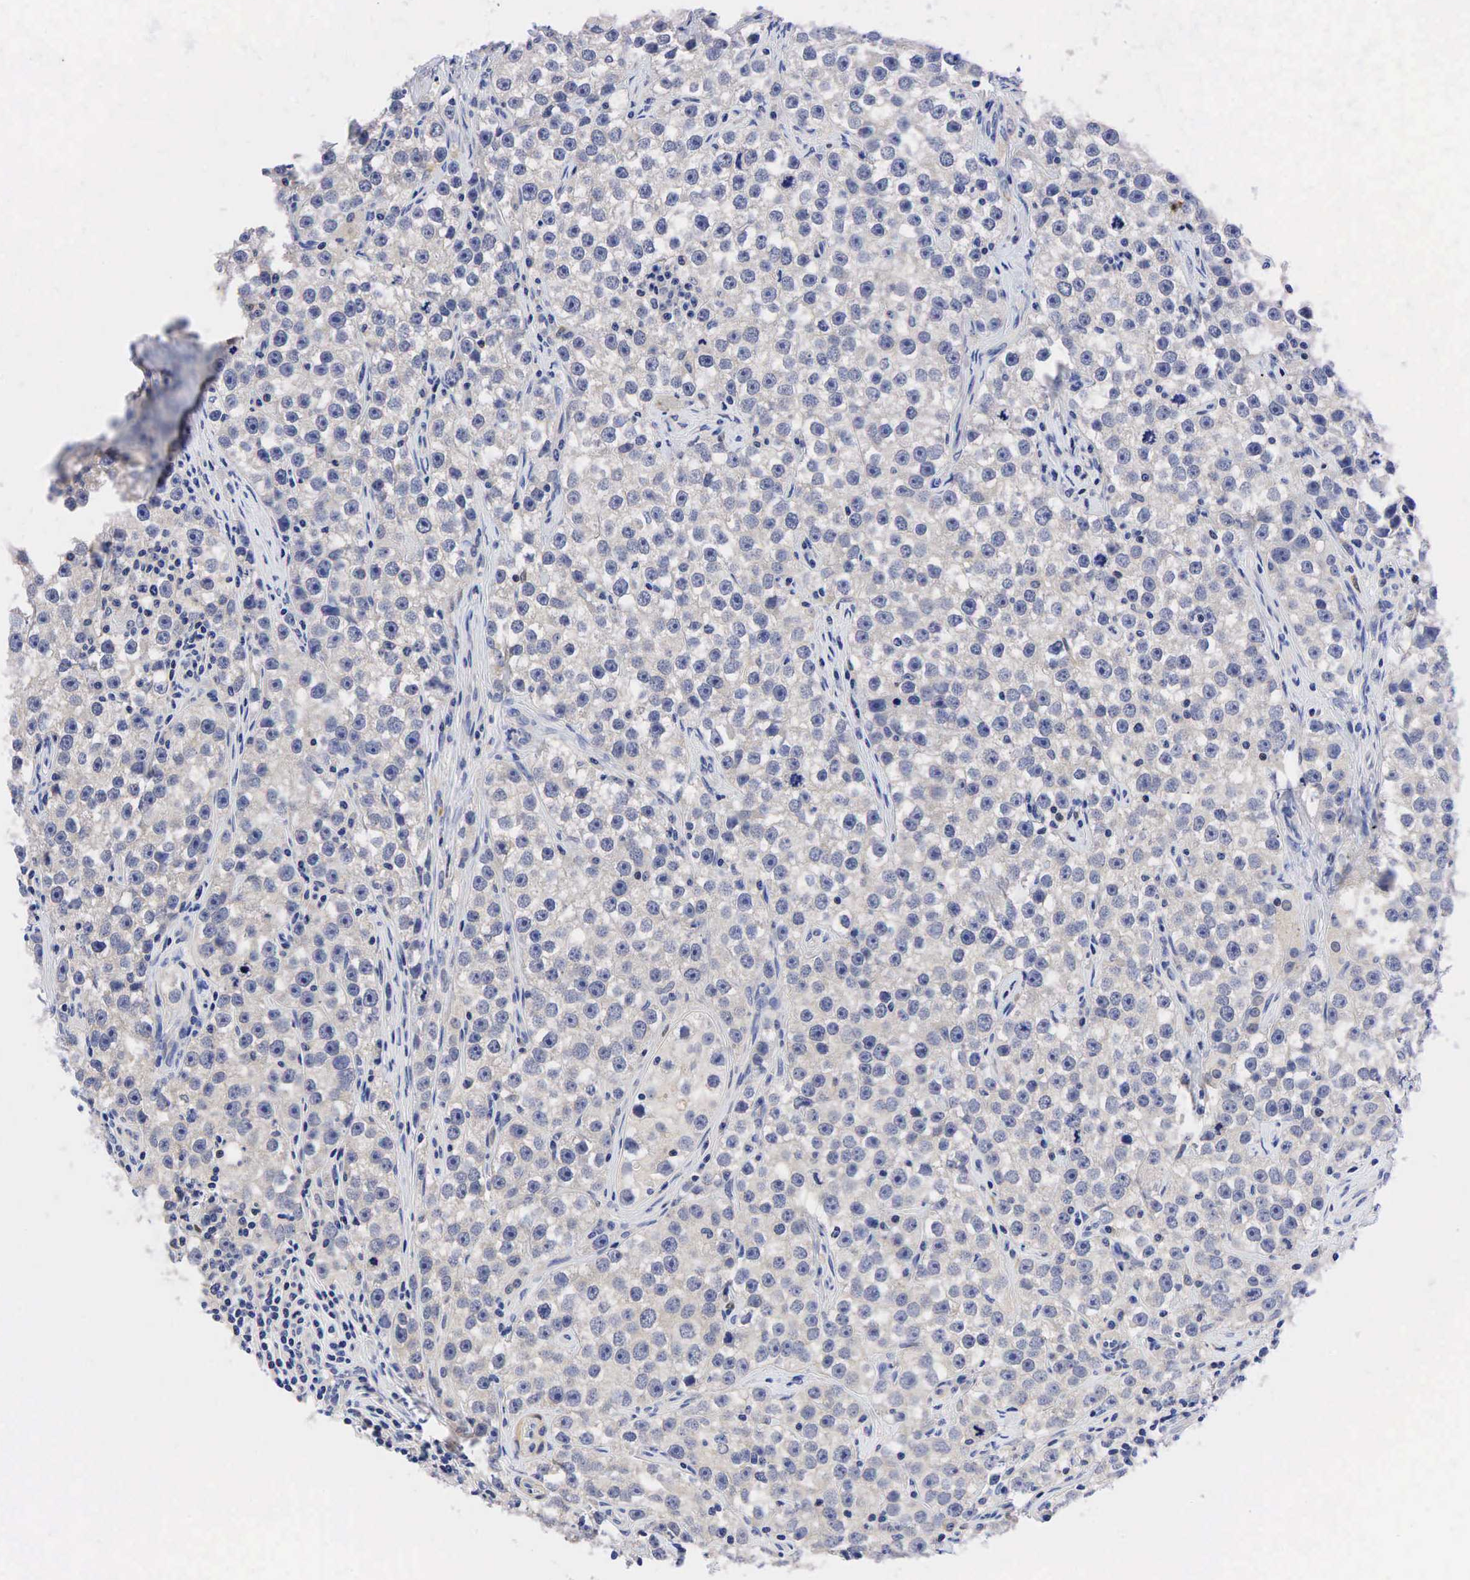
{"staining": {"intensity": "negative", "quantity": "none", "location": "none"}, "tissue": "testis cancer", "cell_type": "Tumor cells", "image_type": "cancer", "snomed": [{"axis": "morphology", "description": "Seminoma, NOS"}, {"axis": "topography", "description": "Testis"}], "caption": "A histopathology image of human testis cancer is negative for staining in tumor cells.", "gene": "CCND1", "patient": {"sex": "male", "age": 32}}